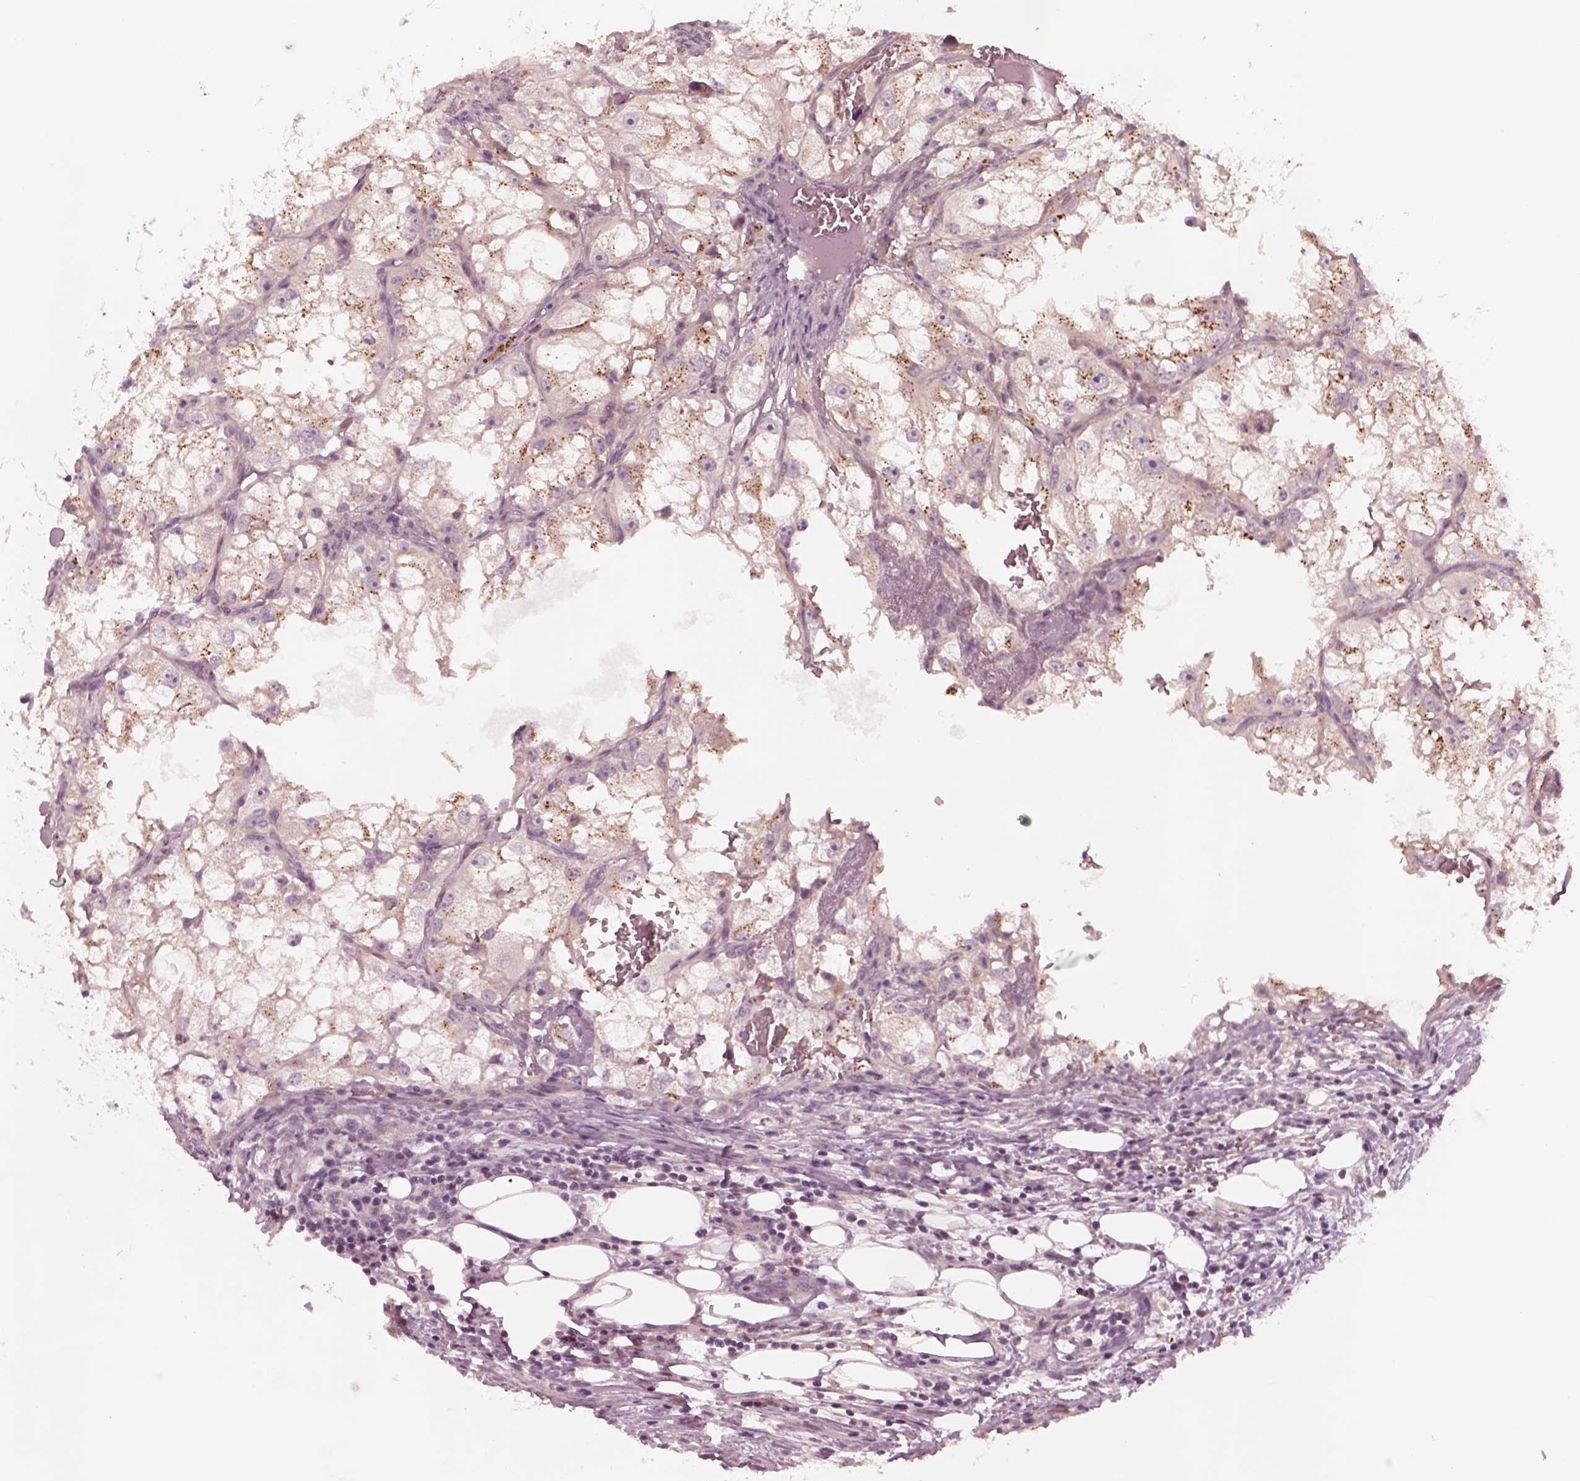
{"staining": {"intensity": "moderate", "quantity": ">75%", "location": "cytoplasmic/membranous"}, "tissue": "renal cancer", "cell_type": "Tumor cells", "image_type": "cancer", "snomed": [{"axis": "morphology", "description": "Adenocarcinoma, NOS"}, {"axis": "topography", "description": "Kidney"}], "caption": "Human renal adenocarcinoma stained with a protein marker displays moderate staining in tumor cells.", "gene": "SDCBP2", "patient": {"sex": "male", "age": 59}}